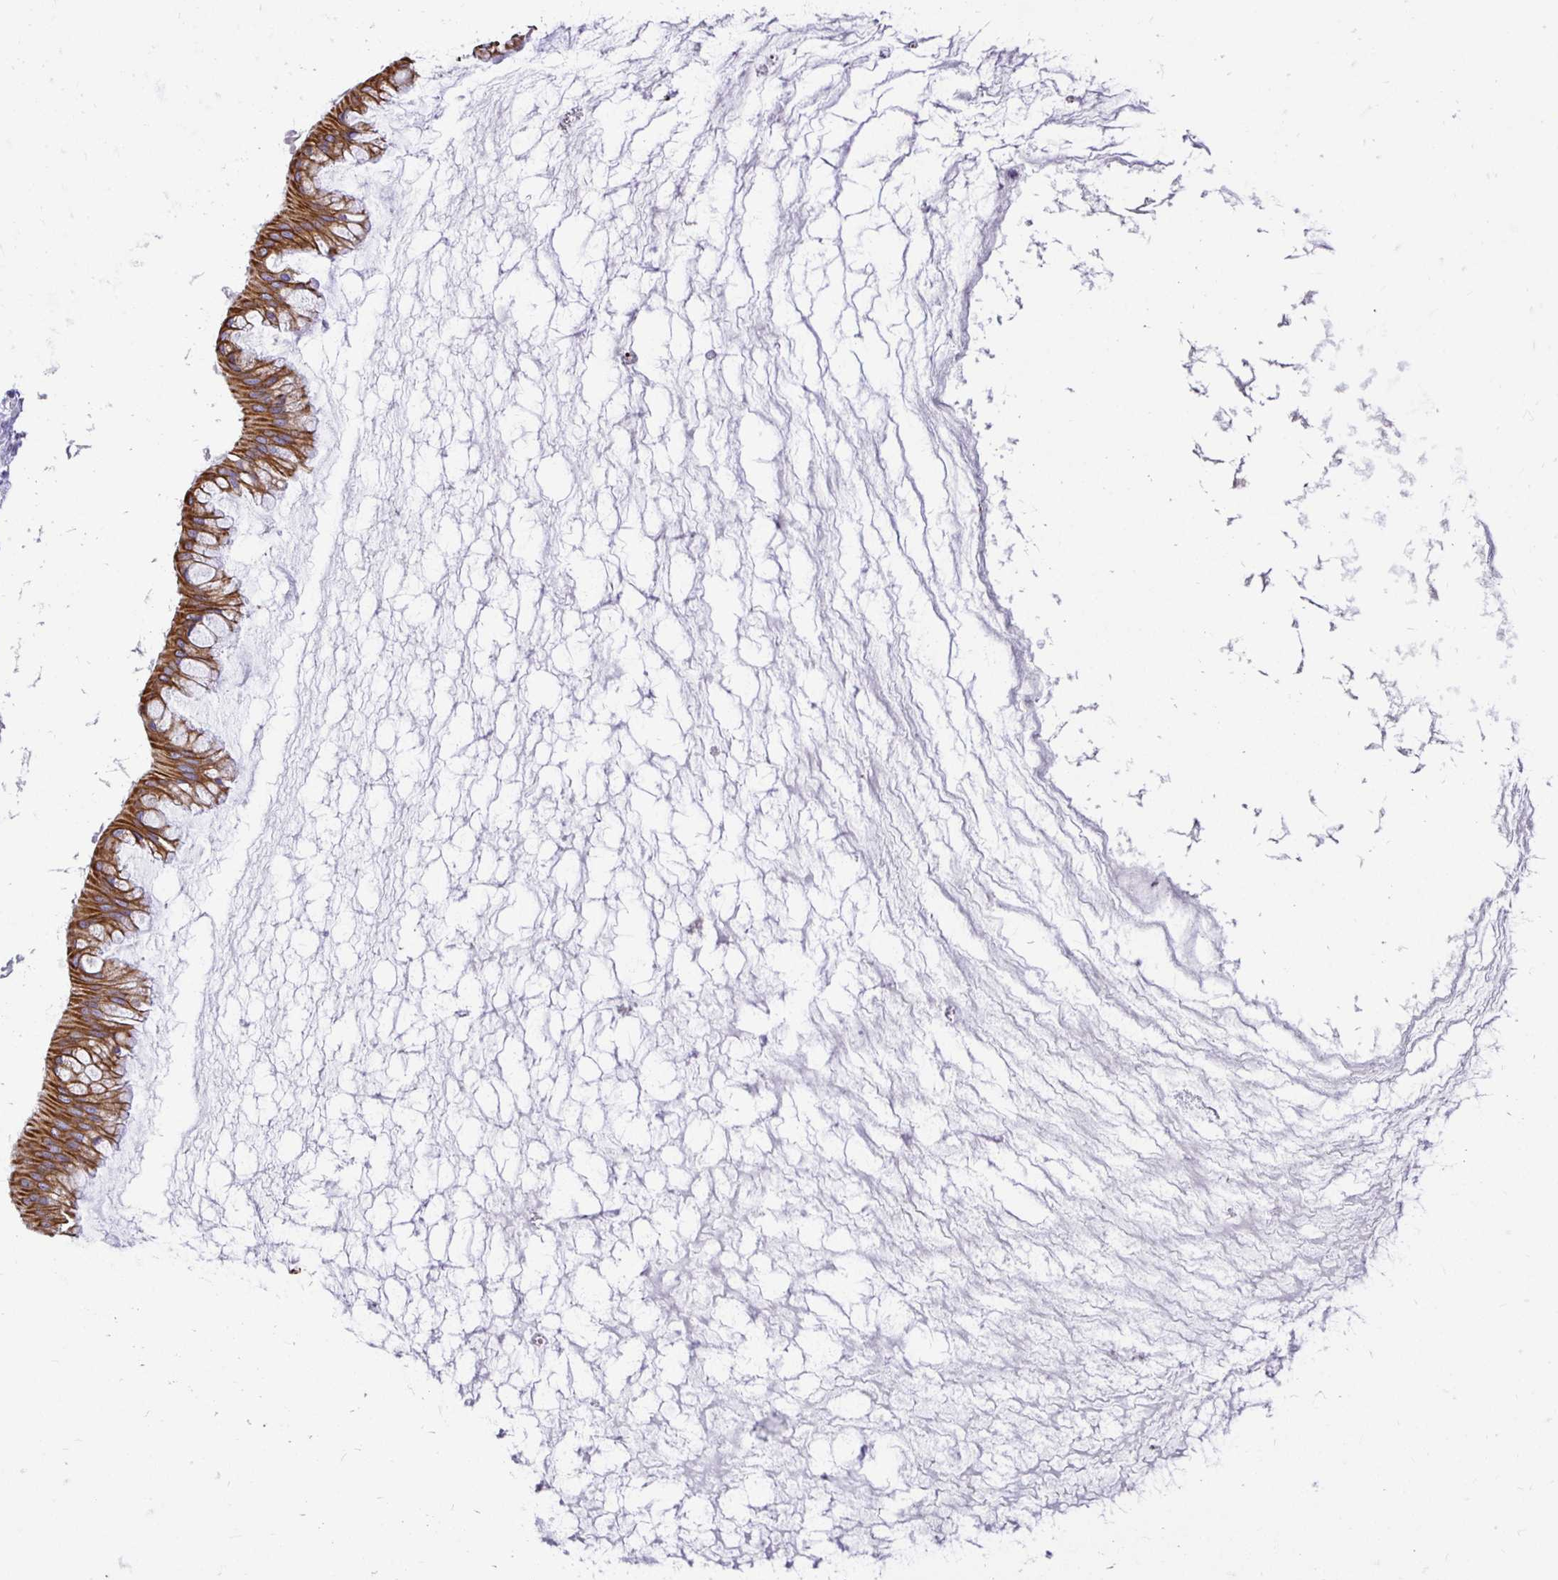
{"staining": {"intensity": "strong", "quantity": ">75%", "location": "cytoplasmic/membranous"}, "tissue": "ovarian cancer", "cell_type": "Tumor cells", "image_type": "cancer", "snomed": [{"axis": "morphology", "description": "Cystadenocarcinoma, mucinous, NOS"}, {"axis": "topography", "description": "Ovary"}], "caption": "Ovarian cancer was stained to show a protein in brown. There is high levels of strong cytoplasmic/membranous staining in approximately >75% of tumor cells.", "gene": "TAF1D", "patient": {"sex": "female", "age": 73}}